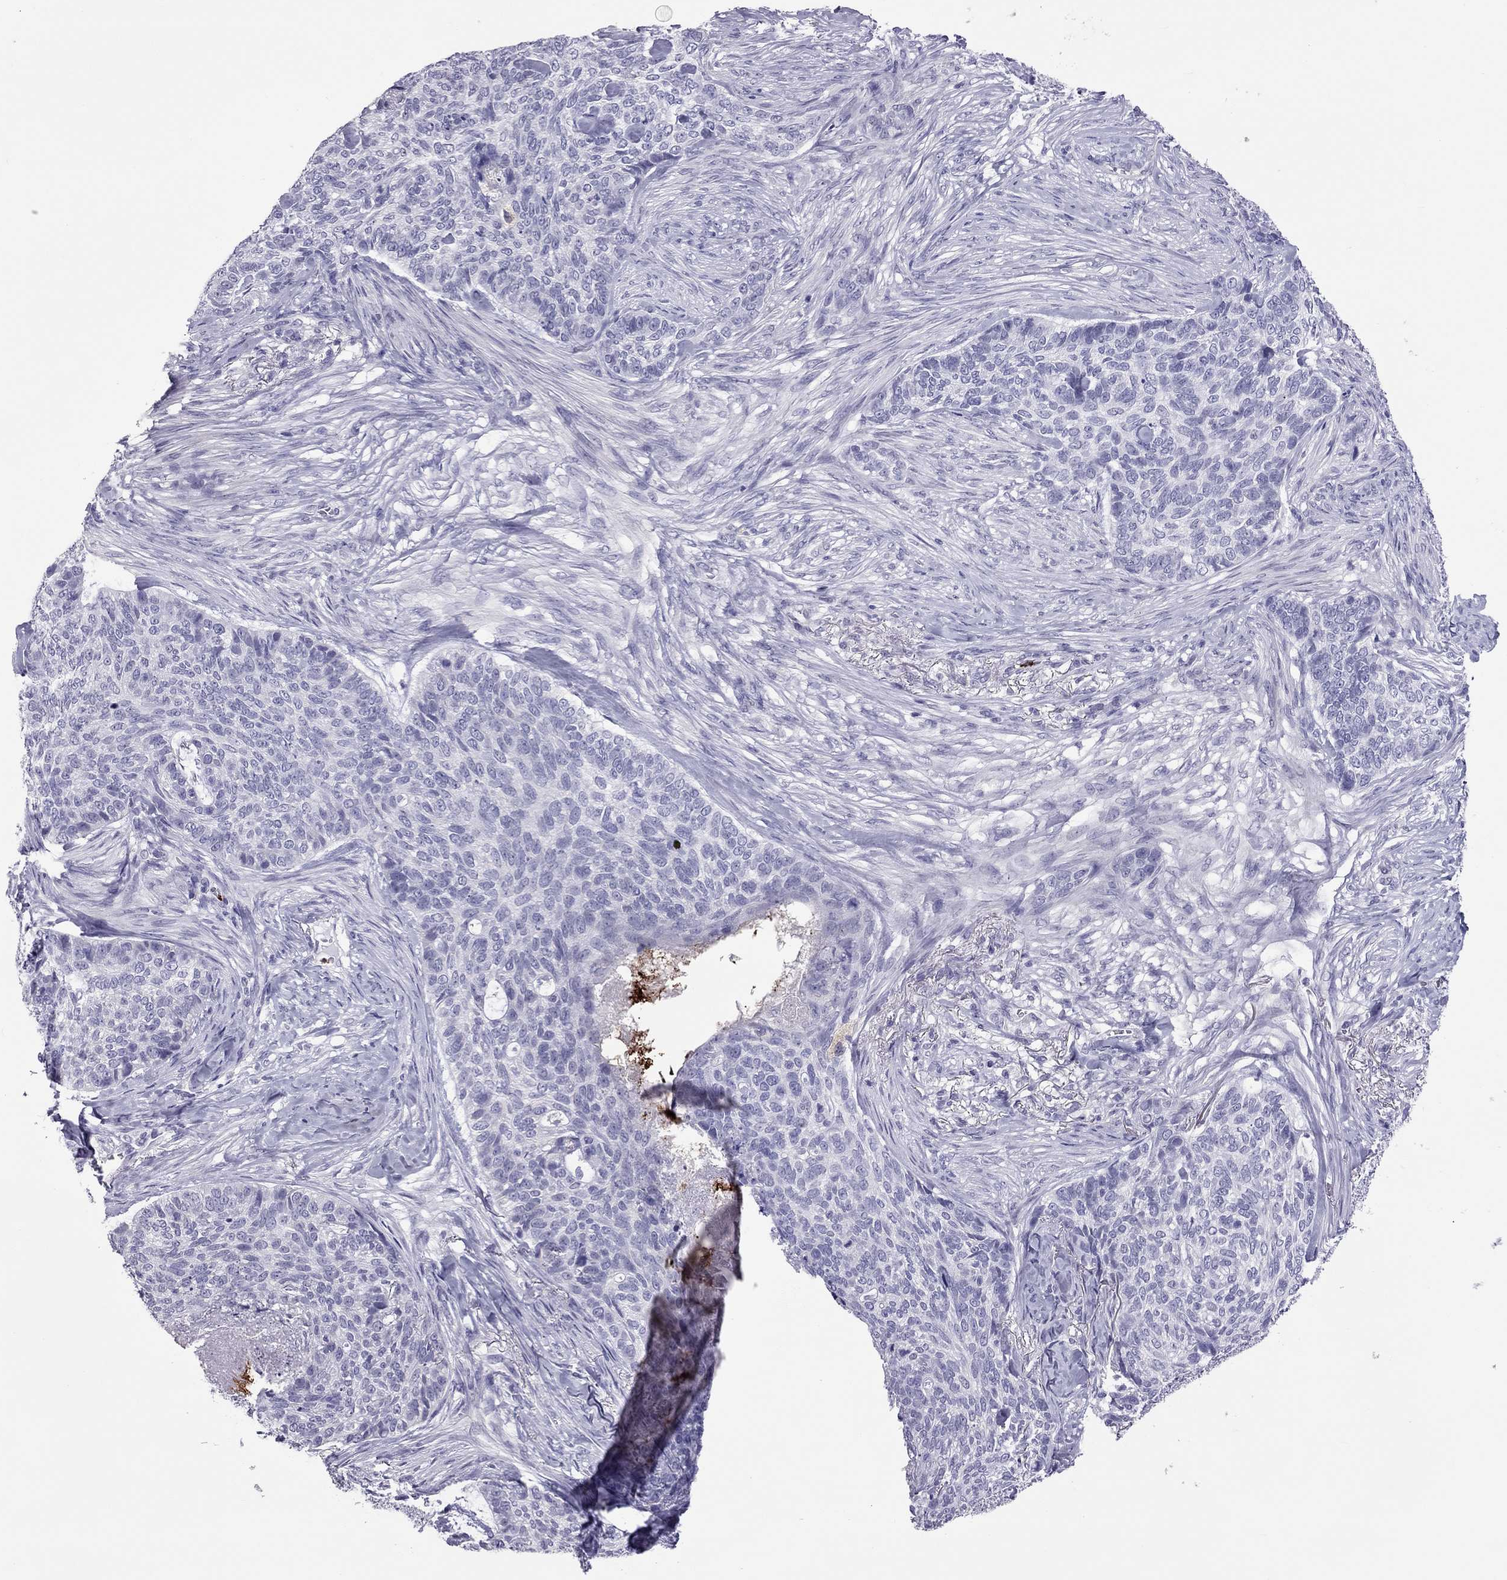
{"staining": {"intensity": "negative", "quantity": "none", "location": "none"}, "tissue": "skin cancer", "cell_type": "Tumor cells", "image_type": "cancer", "snomed": [{"axis": "morphology", "description": "Basal cell carcinoma"}, {"axis": "topography", "description": "Skin"}], "caption": "A photomicrograph of human basal cell carcinoma (skin) is negative for staining in tumor cells.", "gene": "CCL27", "patient": {"sex": "female", "age": 69}}